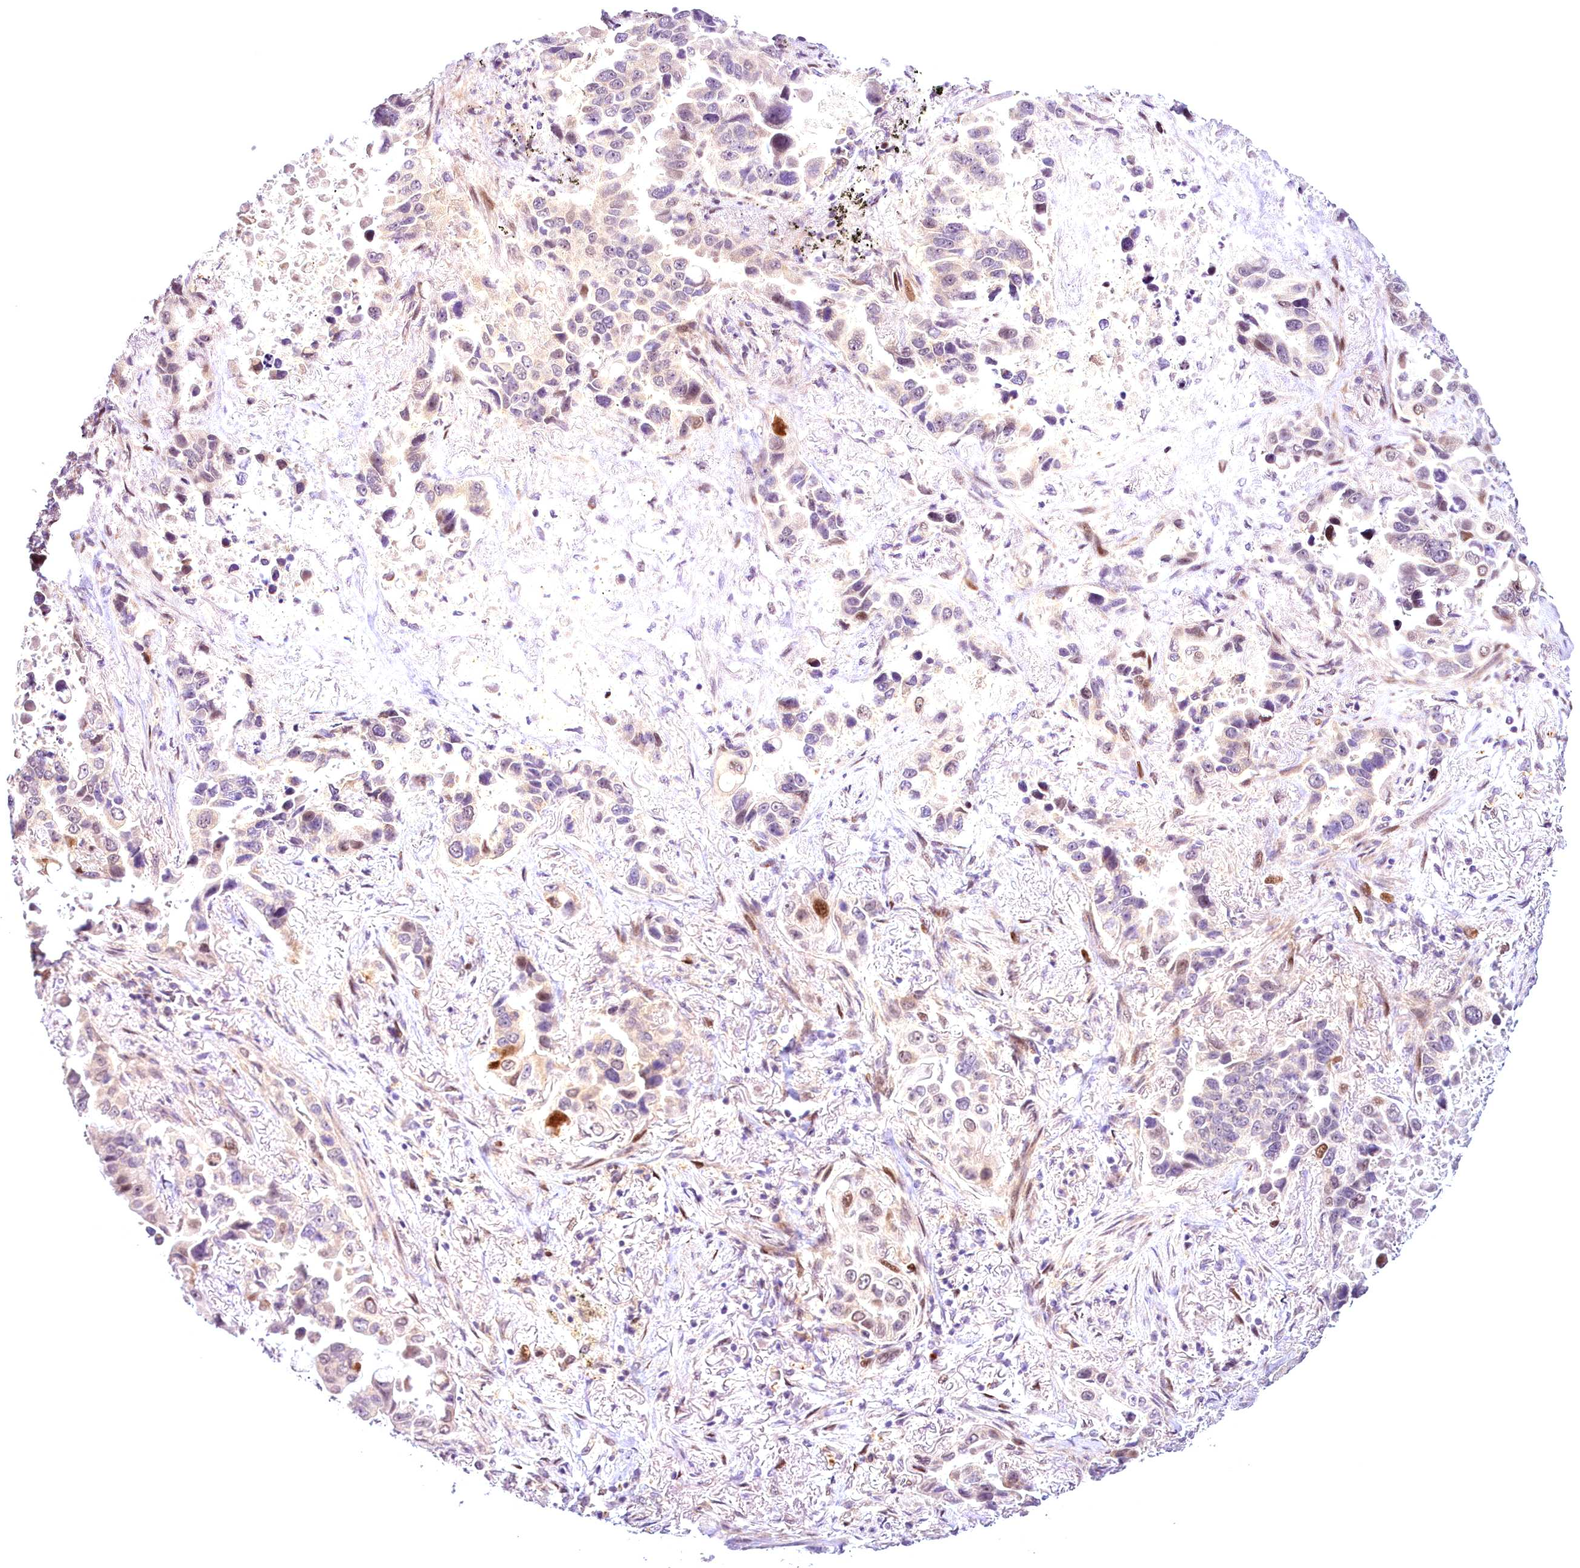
{"staining": {"intensity": "weak", "quantity": "<25%", "location": "nuclear"}, "tissue": "lung cancer", "cell_type": "Tumor cells", "image_type": "cancer", "snomed": [{"axis": "morphology", "description": "Adenocarcinoma, NOS"}, {"axis": "topography", "description": "Lung"}], "caption": "IHC micrograph of human adenocarcinoma (lung) stained for a protein (brown), which exhibits no staining in tumor cells.", "gene": "AP1M1", "patient": {"sex": "male", "age": 64}}